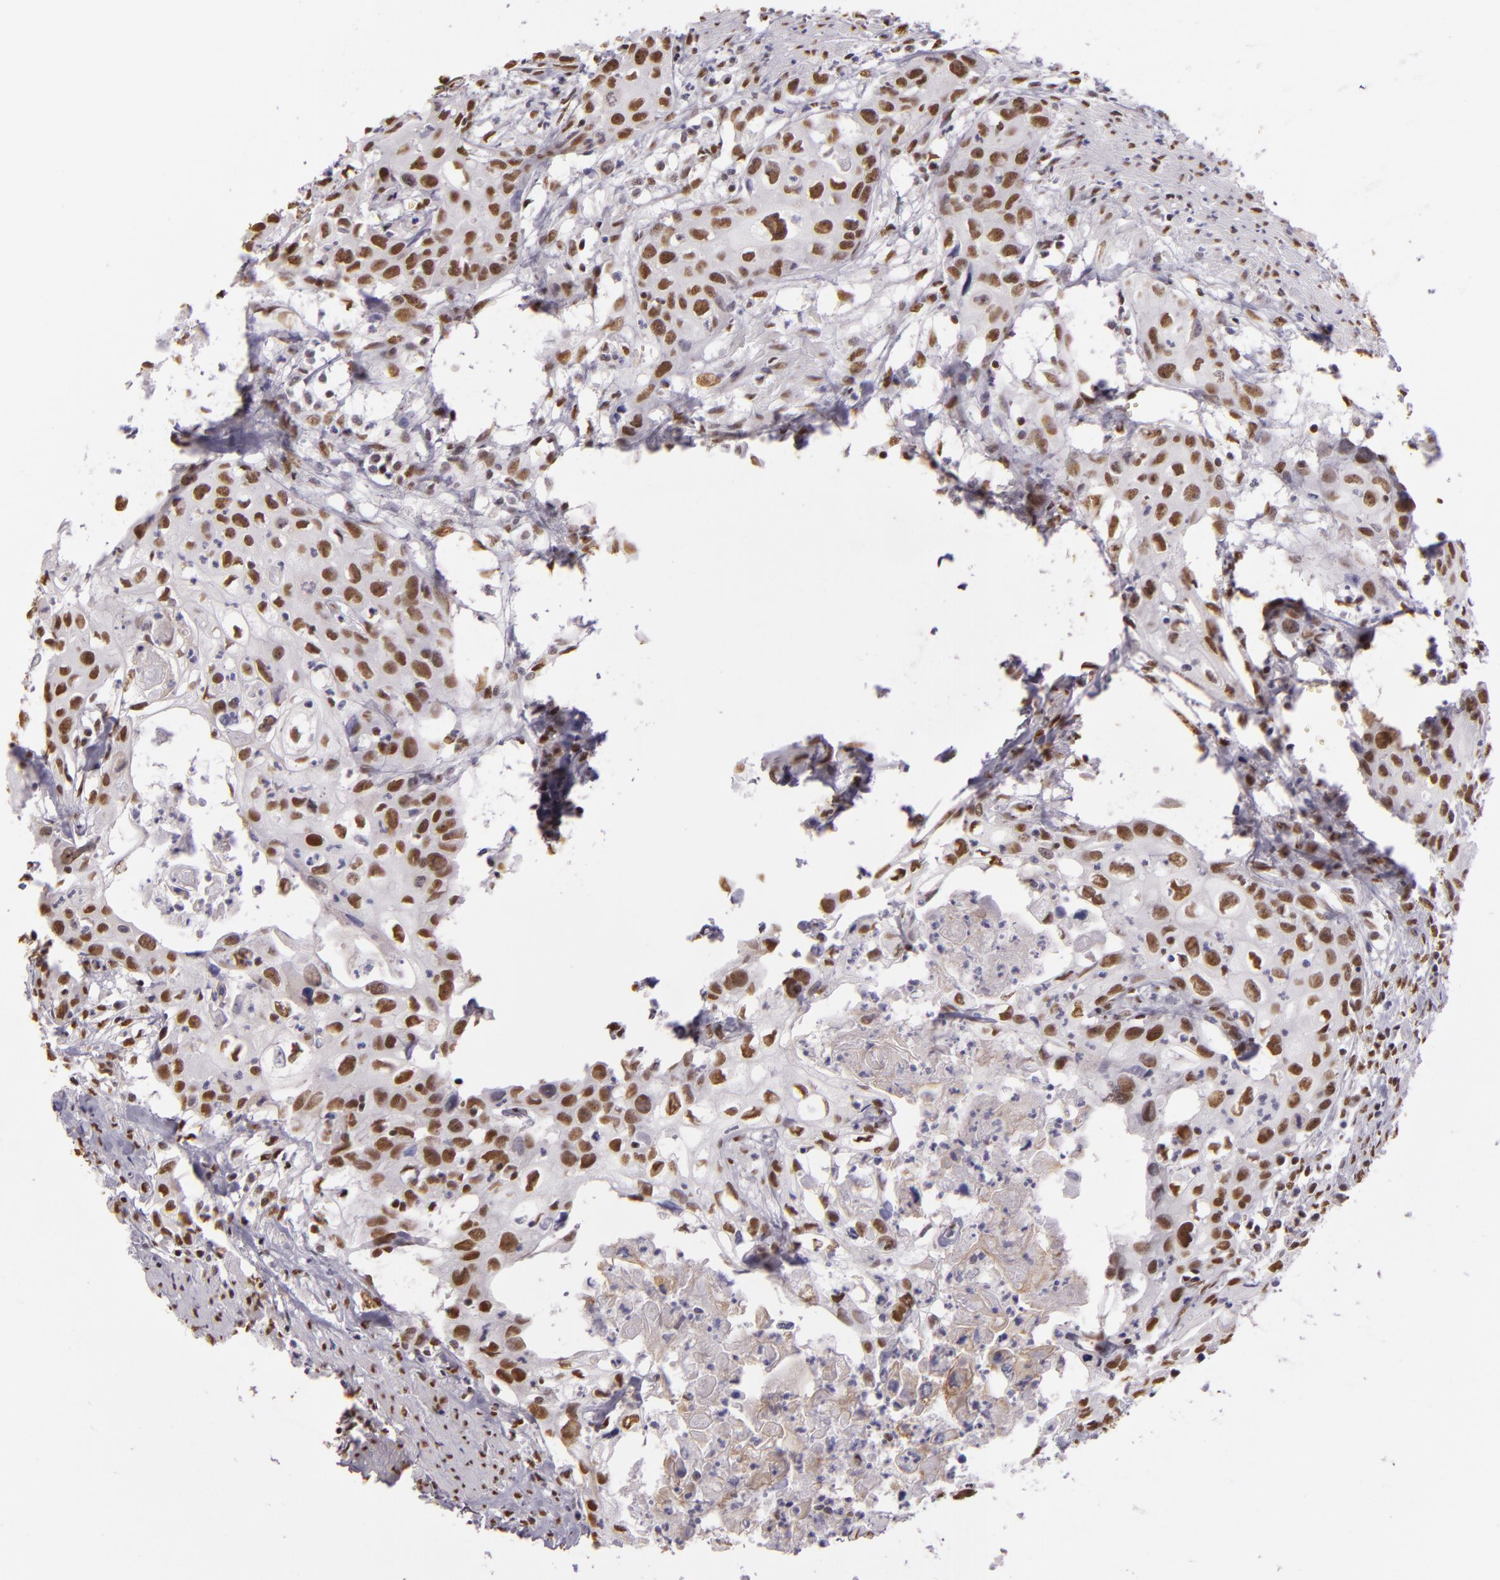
{"staining": {"intensity": "moderate", "quantity": "25%-75%", "location": "nuclear"}, "tissue": "urothelial cancer", "cell_type": "Tumor cells", "image_type": "cancer", "snomed": [{"axis": "morphology", "description": "Urothelial carcinoma, High grade"}, {"axis": "topography", "description": "Urinary bladder"}], "caption": "Moderate nuclear staining for a protein is seen in about 25%-75% of tumor cells of urothelial cancer using IHC.", "gene": "PAPOLA", "patient": {"sex": "male", "age": 54}}